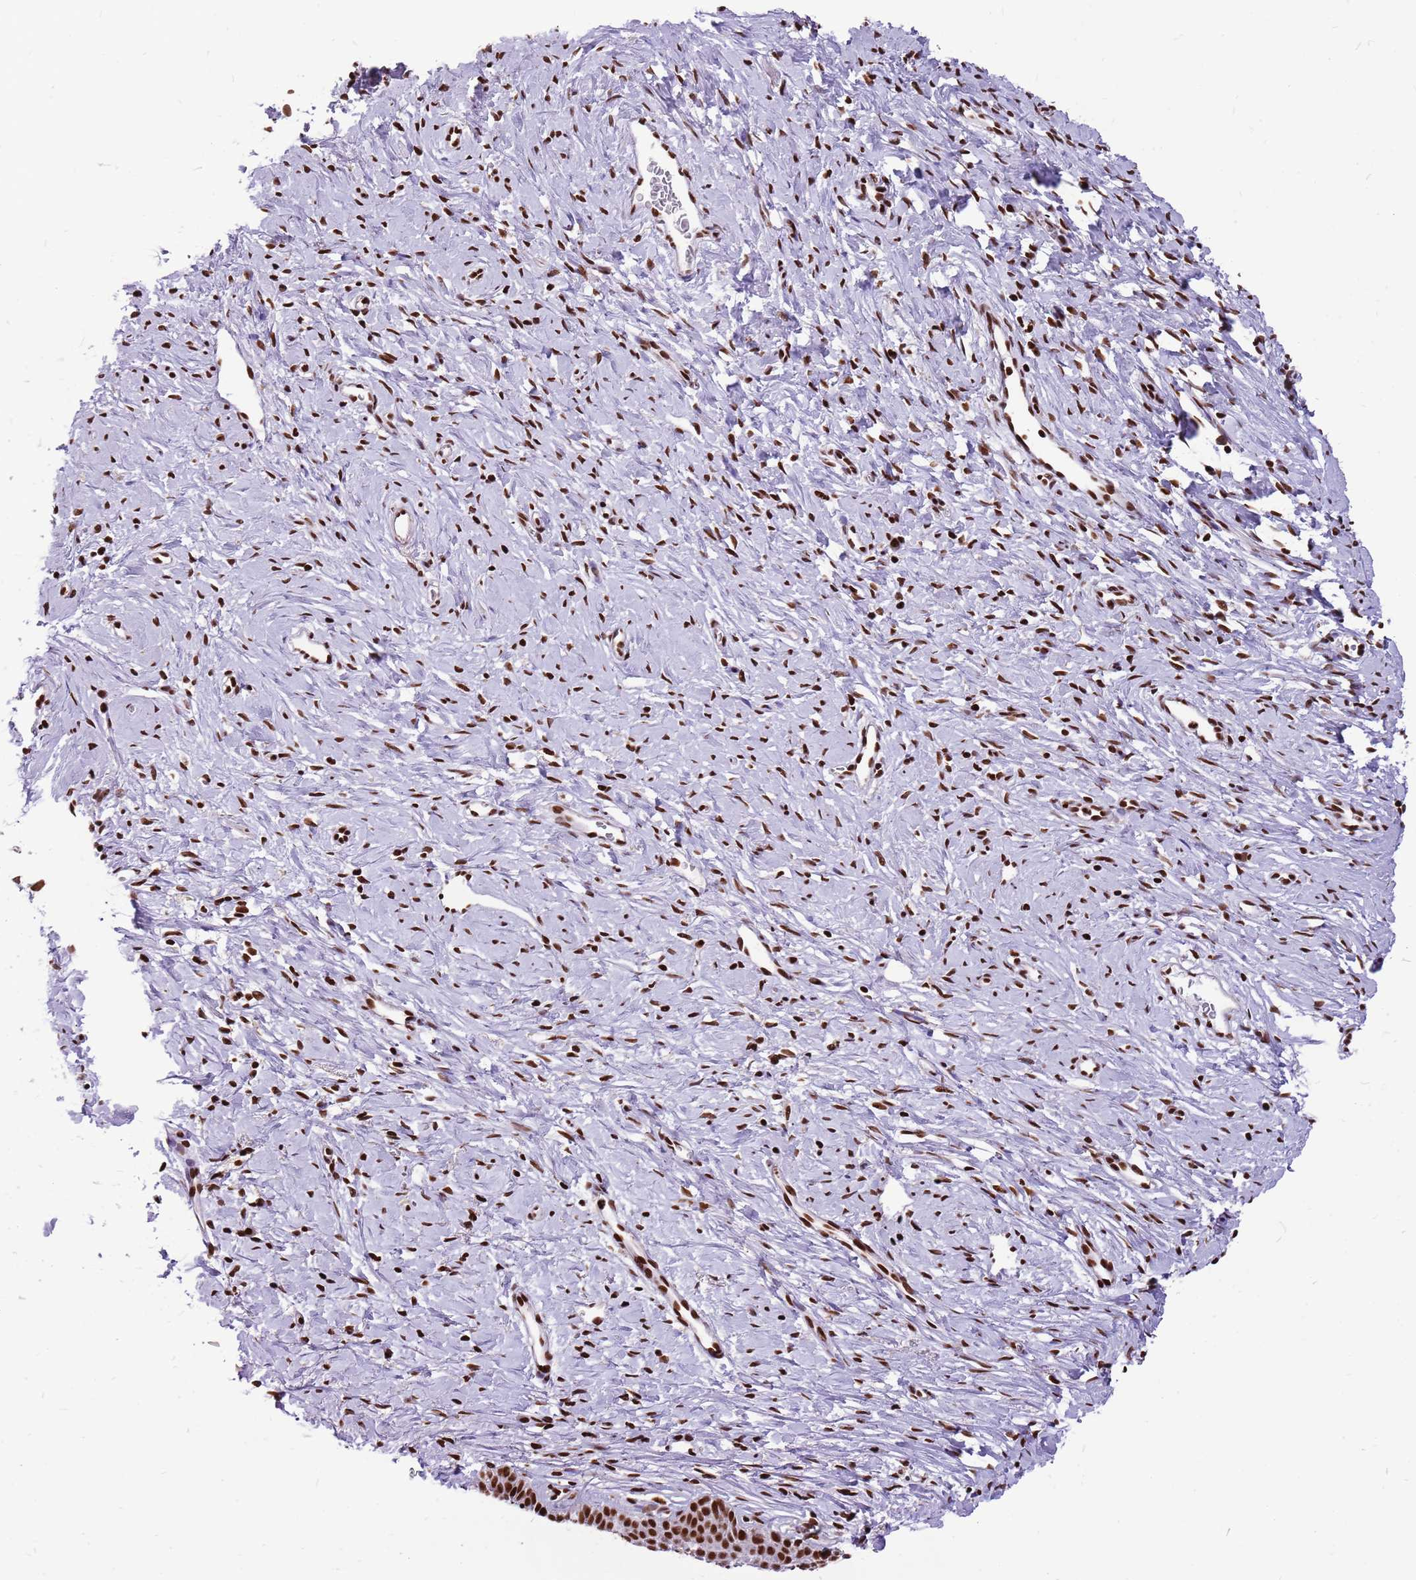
{"staining": {"intensity": "strong", "quantity": ">75%", "location": "nuclear"}, "tissue": "cervix", "cell_type": "Glandular cells", "image_type": "normal", "snomed": [{"axis": "morphology", "description": "Normal tissue, NOS"}, {"axis": "topography", "description": "Cervix"}], "caption": "DAB (3,3'-diaminobenzidine) immunohistochemical staining of unremarkable cervix shows strong nuclear protein staining in approximately >75% of glandular cells. (DAB (3,3'-diaminobenzidine) IHC with brightfield microscopy, high magnification).", "gene": "WASHC4", "patient": {"sex": "female", "age": 36}}